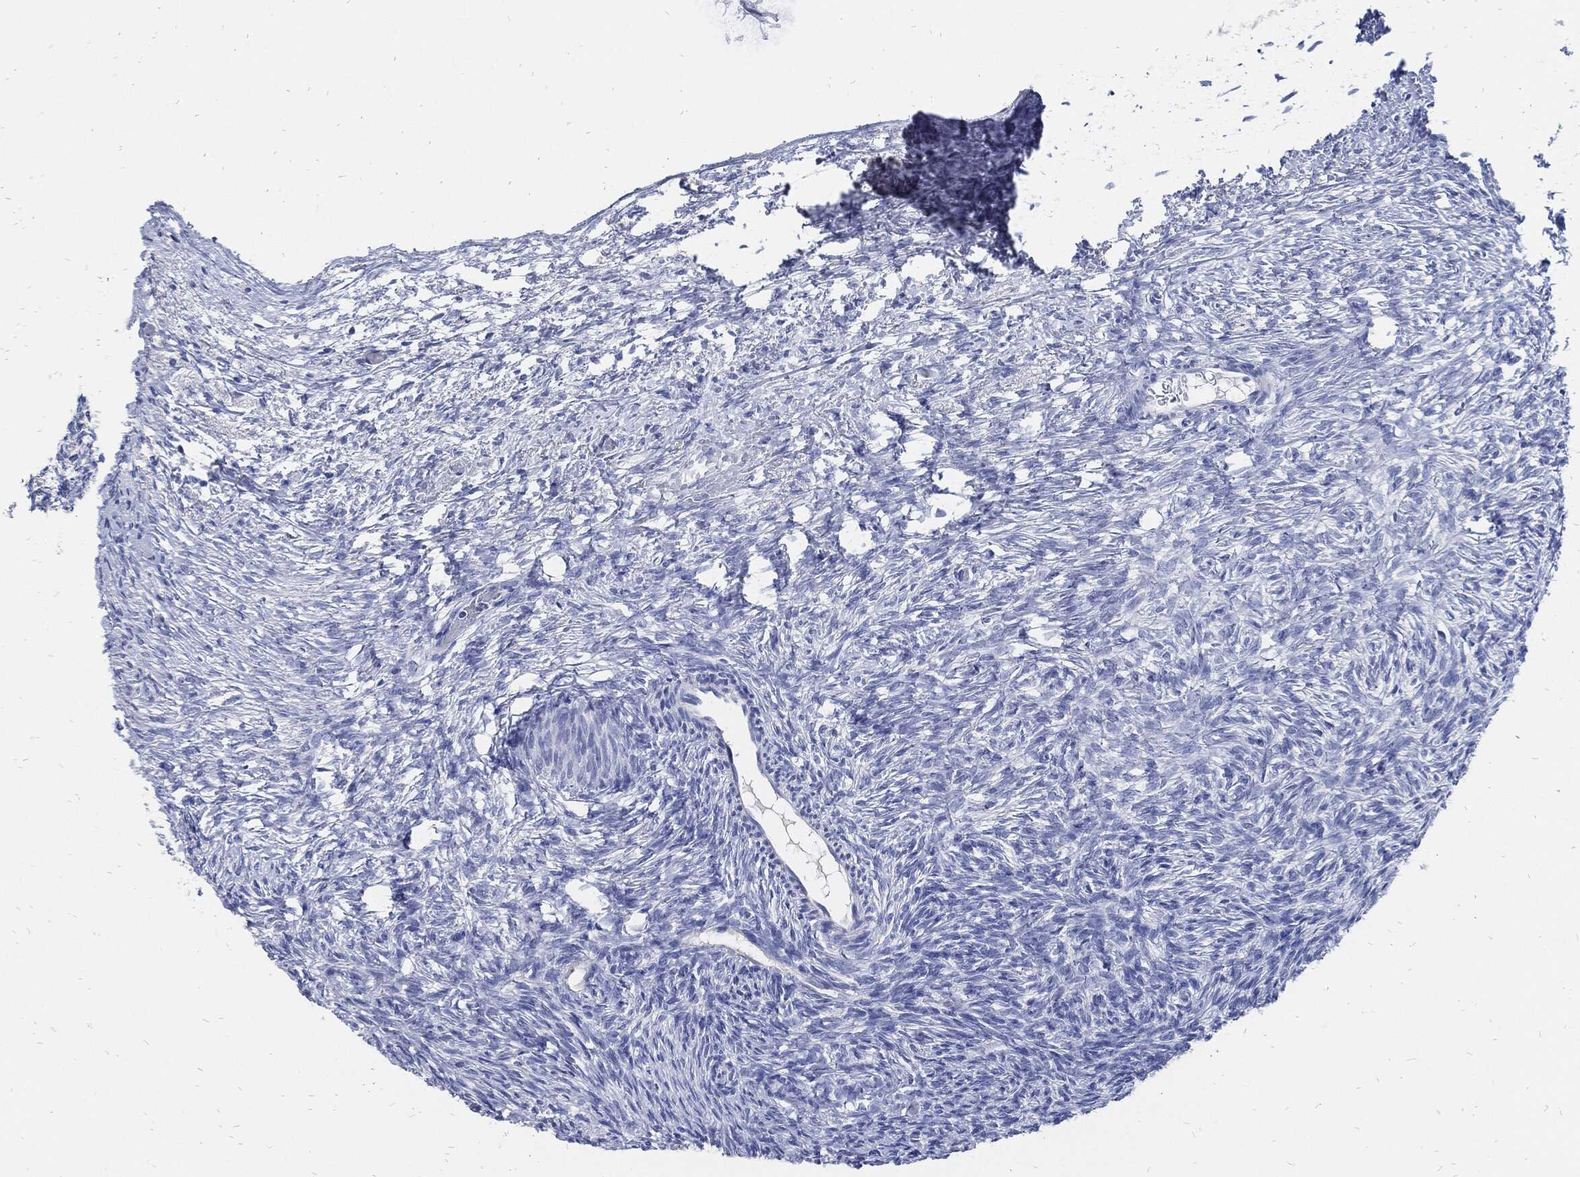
{"staining": {"intensity": "negative", "quantity": "none", "location": "none"}, "tissue": "ovary", "cell_type": "Follicle cells", "image_type": "normal", "snomed": [{"axis": "morphology", "description": "Normal tissue, NOS"}, {"axis": "topography", "description": "Ovary"}], "caption": "The IHC micrograph has no significant positivity in follicle cells of ovary.", "gene": "FABP4", "patient": {"sex": "female", "age": 39}}